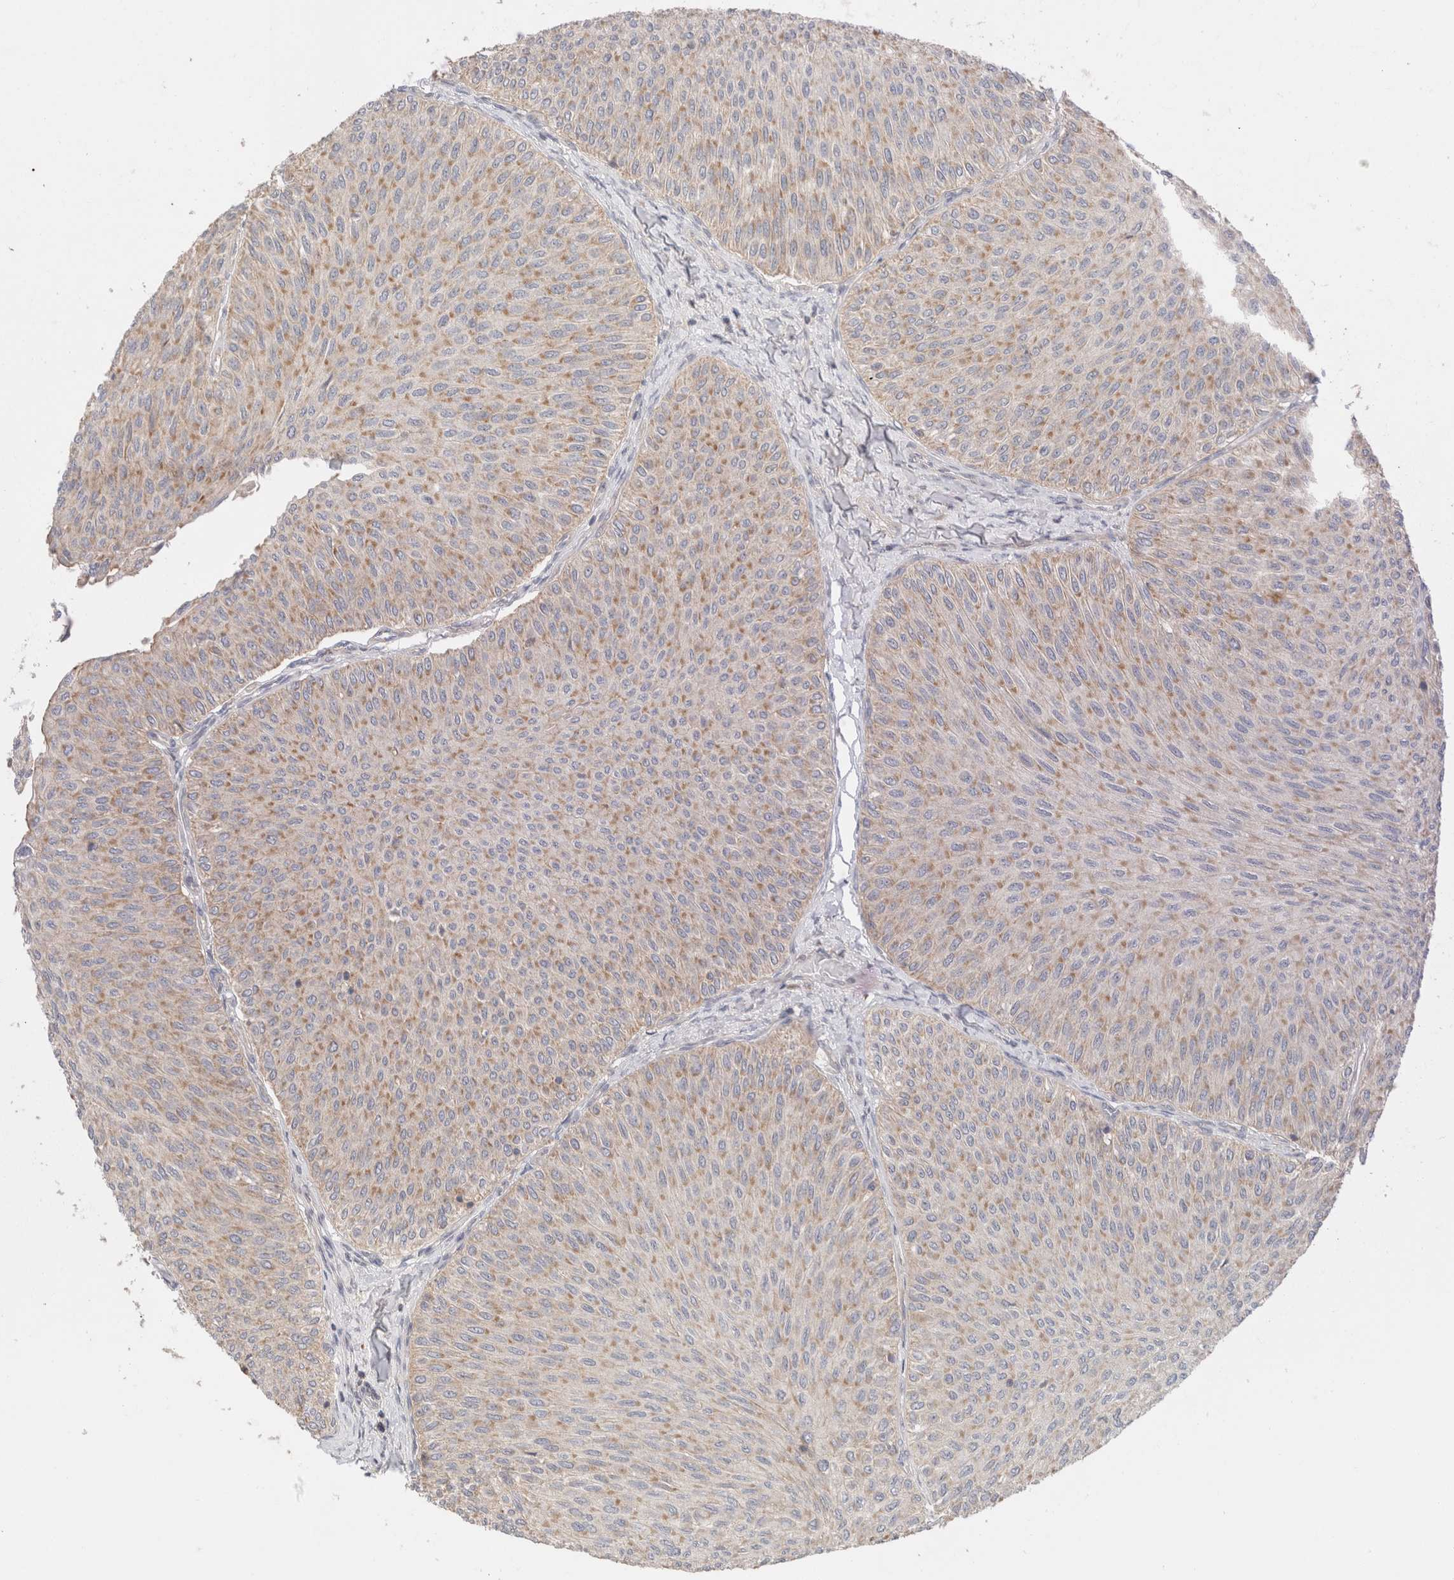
{"staining": {"intensity": "strong", "quantity": "25%-75%", "location": "cytoplasmic/membranous"}, "tissue": "urothelial cancer", "cell_type": "Tumor cells", "image_type": "cancer", "snomed": [{"axis": "morphology", "description": "Urothelial carcinoma, Low grade"}, {"axis": "topography", "description": "Urinary bladder"}], "caption": "Immunohistochemical staining of human low-grade urothelial carcinoma displays high levels of strong cytoplasmic/membranous staining in about 25%-75% of tumor cells.", "gene": "MRM3", "patient": {"sex": "male", "age": 78}}